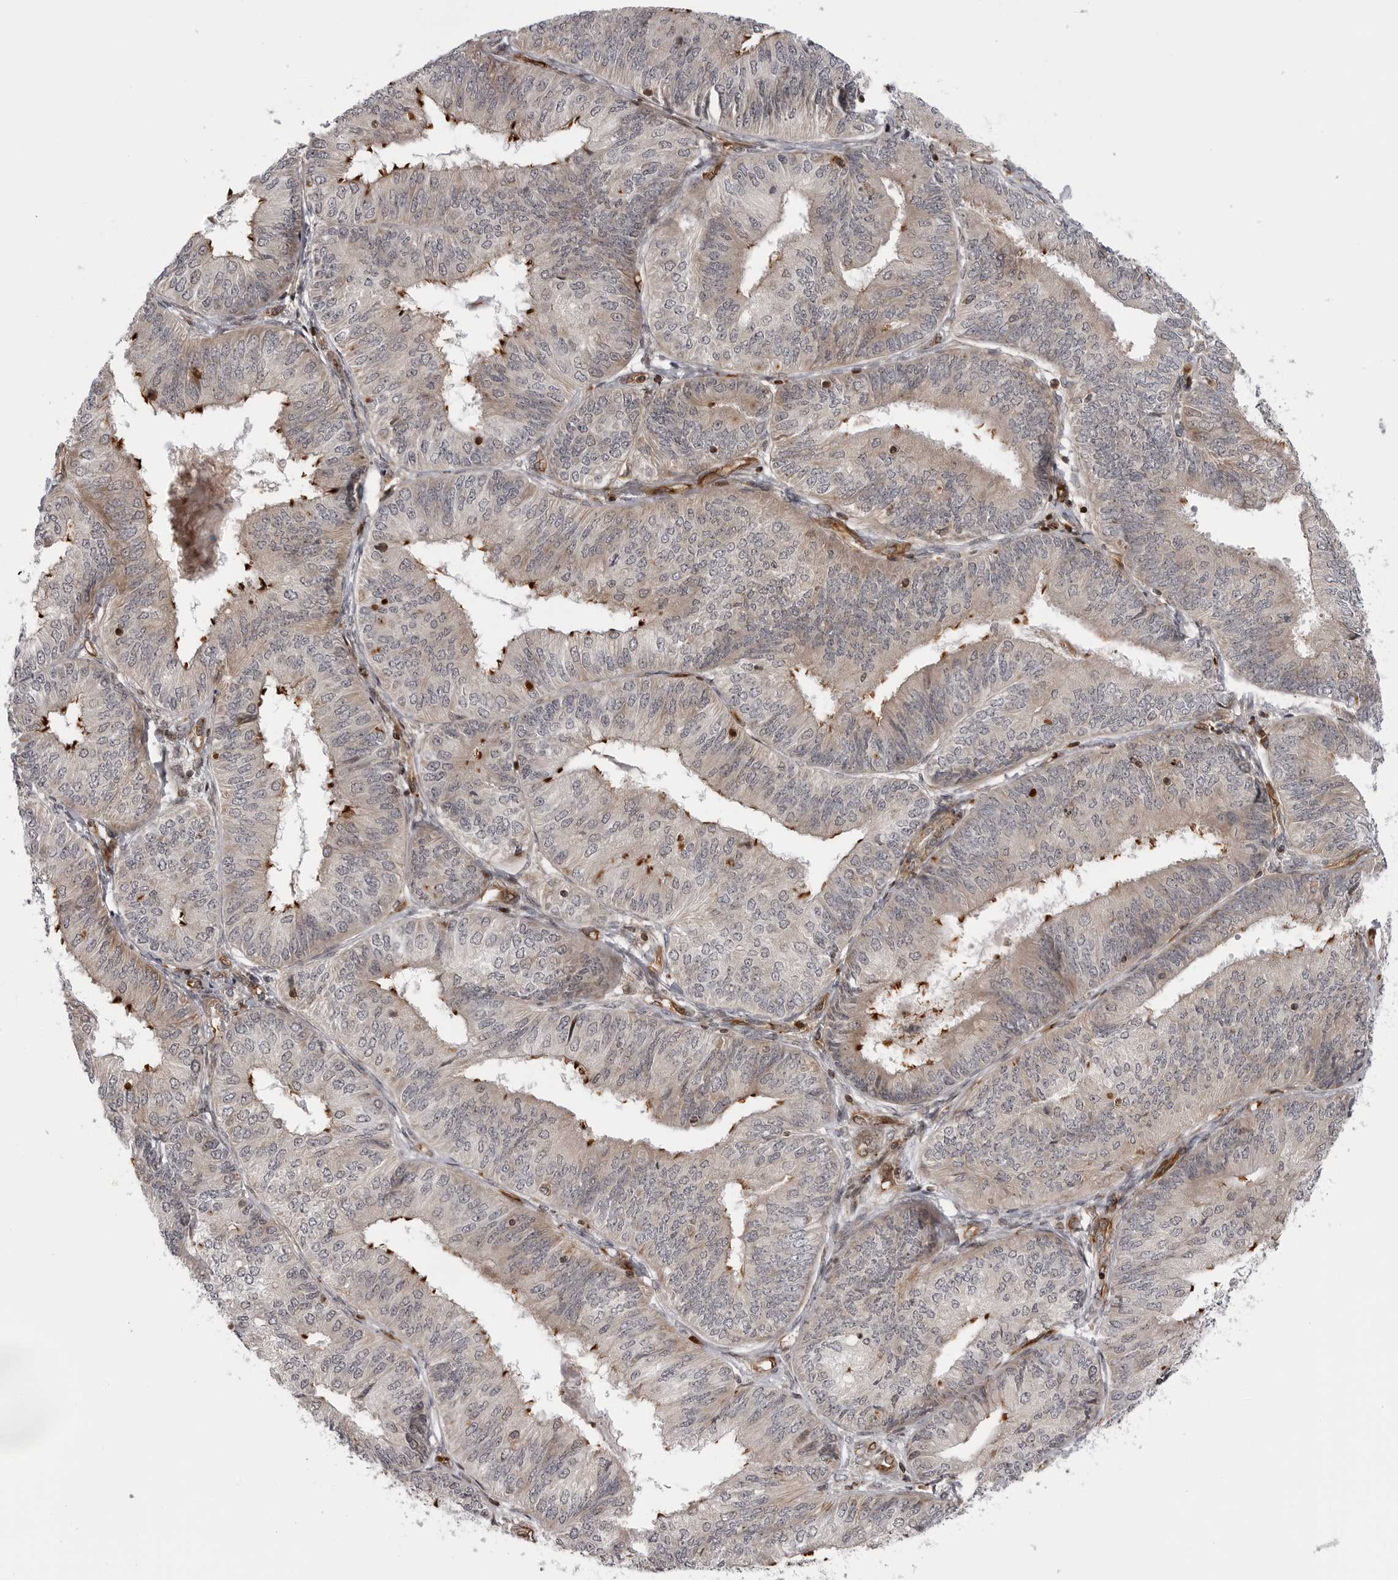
{"staining": {"intensity": "moderate", "quantity": "<25%", "location": "cytoplasmic/membranous"}, "tissue": "endometrial cancer", "cell_type": "Tumor cells", "image_type": "cancer", "snomed": [{"axis": "morphology", "description": "Adenocarcinoma, NOS"}, {"axis": "topography", "description": "Endometrium"}], "caption": "Tumor cells show moderate cytoplasmic/membranous expression in approximately <25% of cells in adenocarcinoma (endometrial). (Brightfield microscopy of DAB IHC at high magnification).", "gene": "ABL1", "patient": {"sex": "female", "age": 58}}